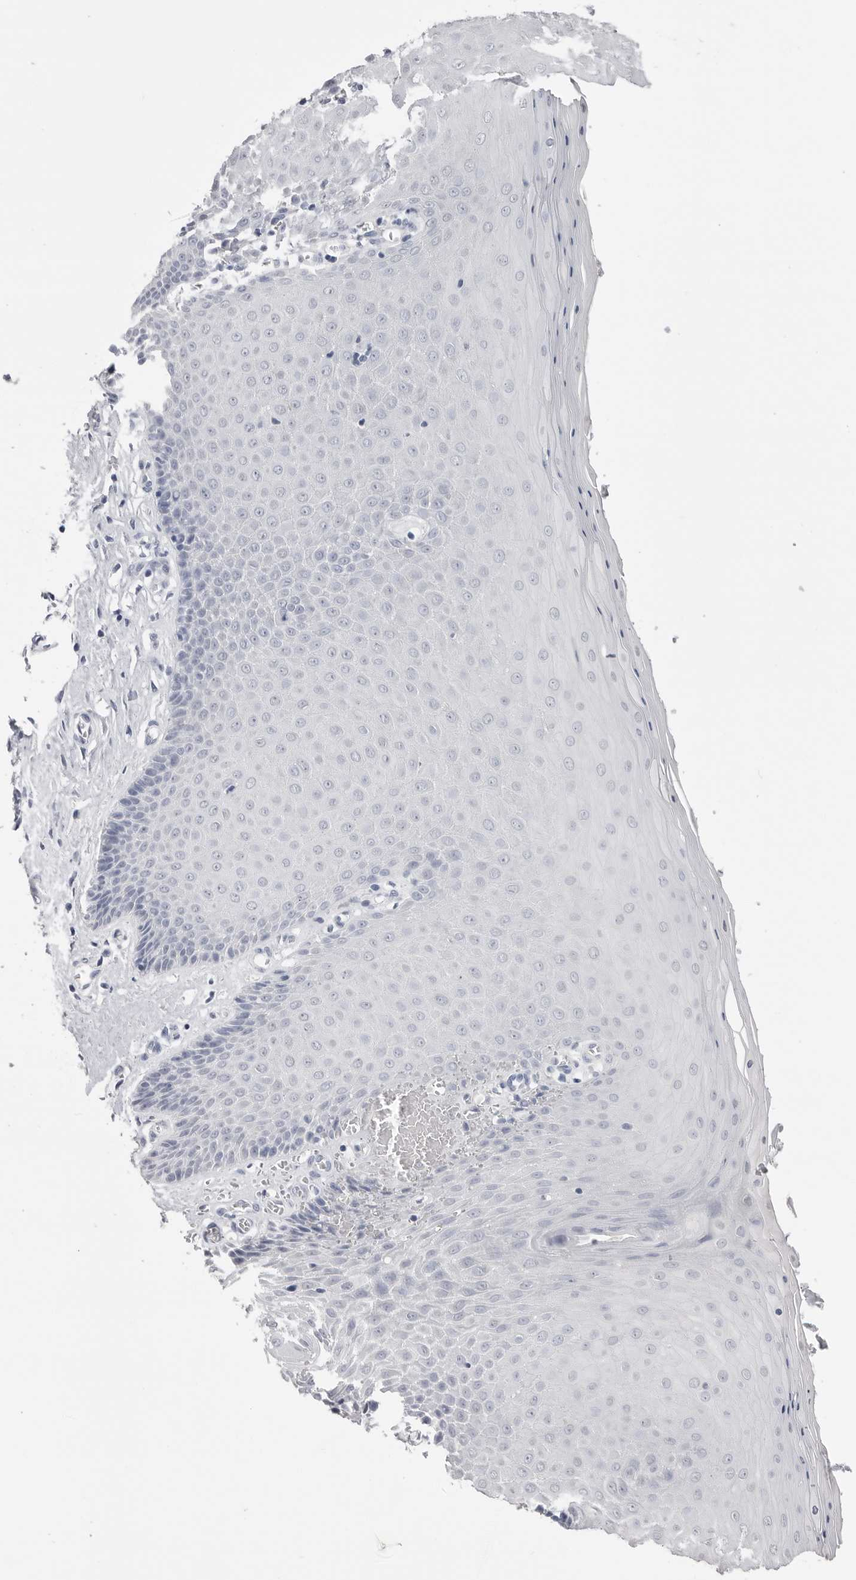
{"staining": {"intensity": "negative", "quantity": "none", "location": "none"}, "tissue": "cervix", "cell_type": "Glandular cells", "image_type": "normal", "snomed": [{"axis": "morphology", "description": "Normal tissue, NOS"}, {"axis": "topography", "description": "Cervix"}], "caption": "Cervix stained for a protein using IHC reveals no positivity glandular cells.", "gene": "CPB1", "patient": {"sex": "female", "age": 55}}